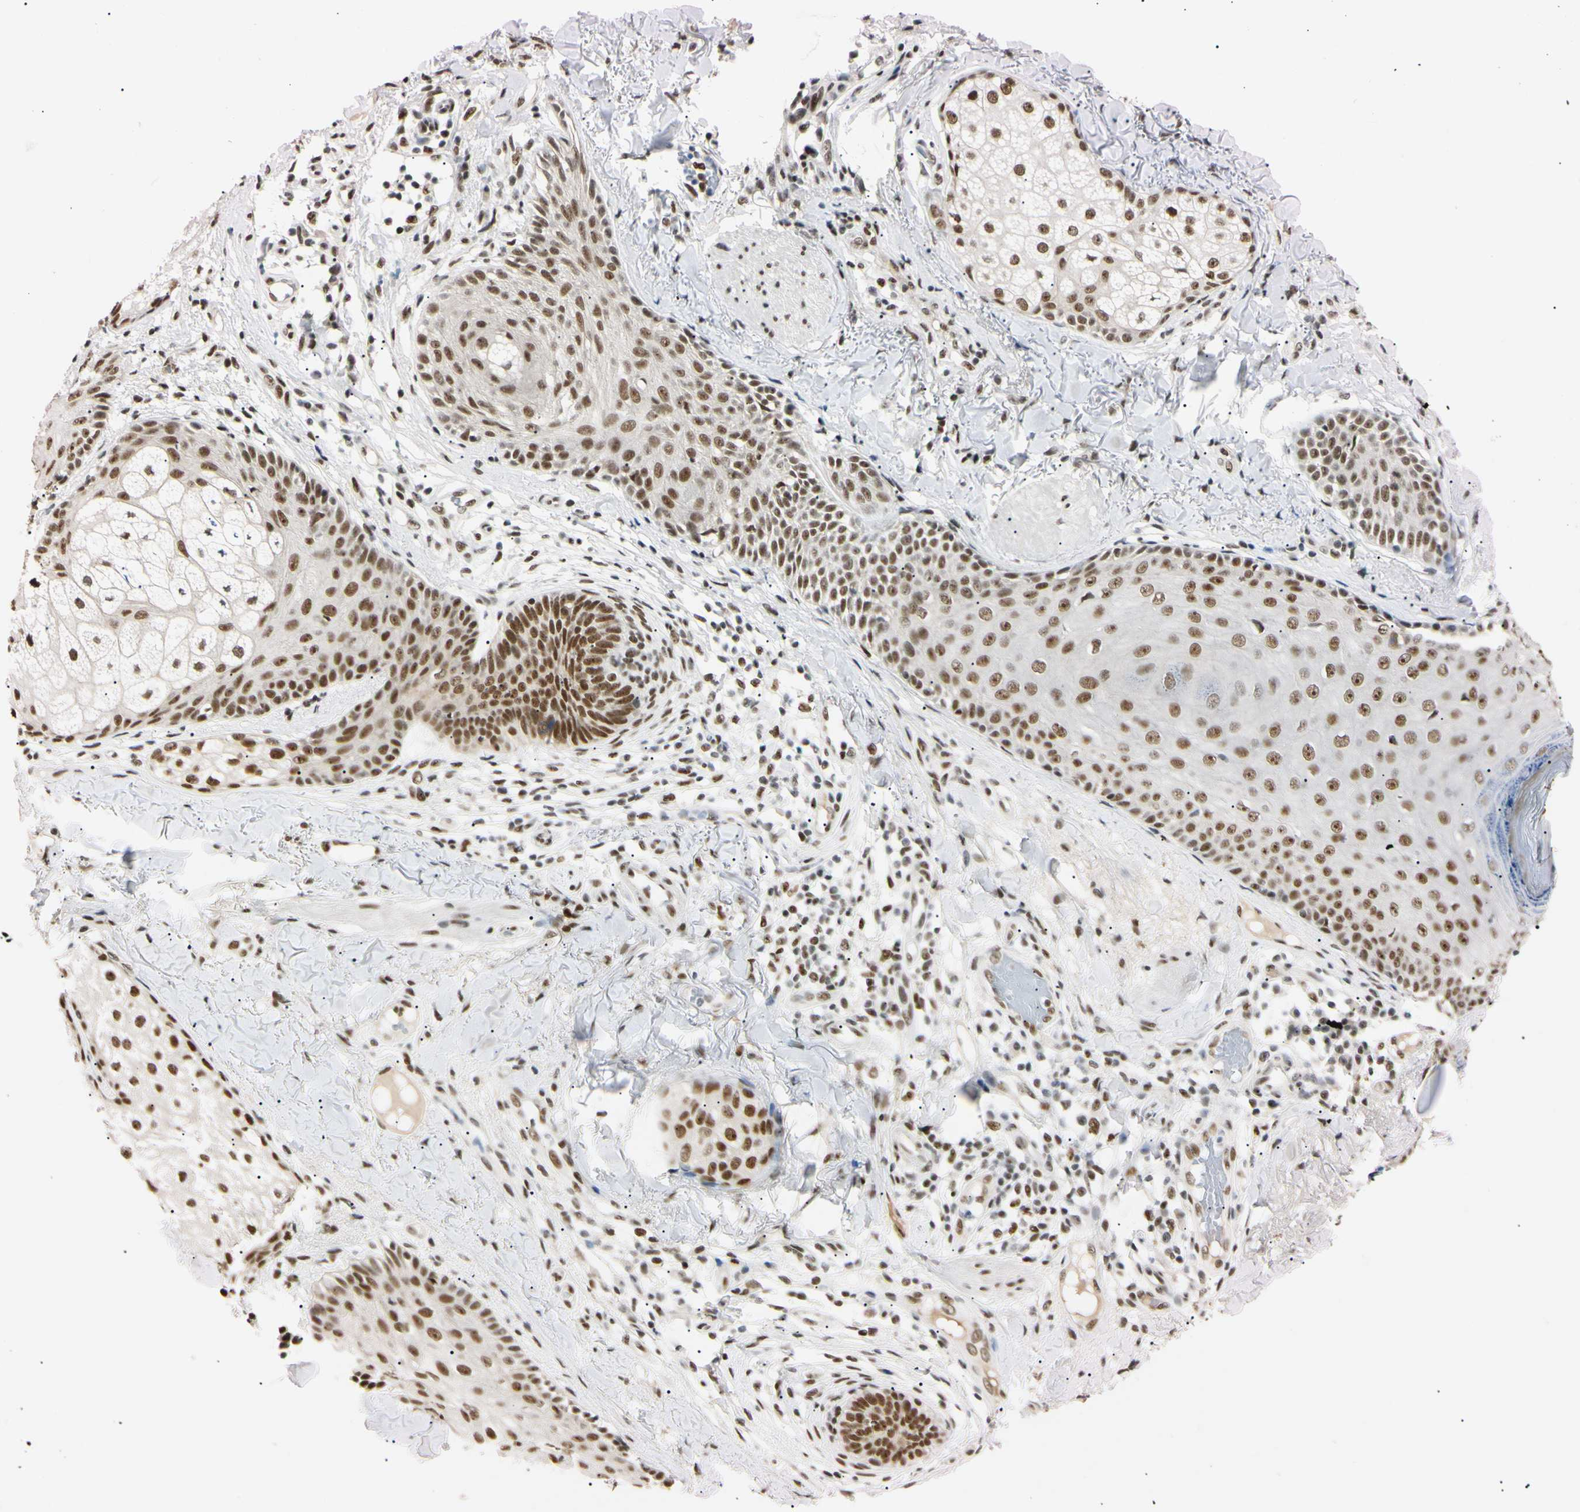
{"staining": {"intensity": "moderate", "quantity": ">75%", "location": "nuclear"}, "tissue": "skin cancer", "cell_type": "Tumor cells", "image_type": "cancer", "snomed": [{"axis": "morphology", "description": "Normal tissue, NOS"}, {"axis": "morphology", "description": "Basal cell carcinoma"}, {"axis": "topography", "description": "Skin"}], "caption": "Approximately >75% of tumor cells in basal cell carcinoma (skin) exhibit moderate nuclear protein expression as visualized by brown immunohistochemical staining.", "gene": "ZNF134", "patient": {"sex": "male", "age": 52}}